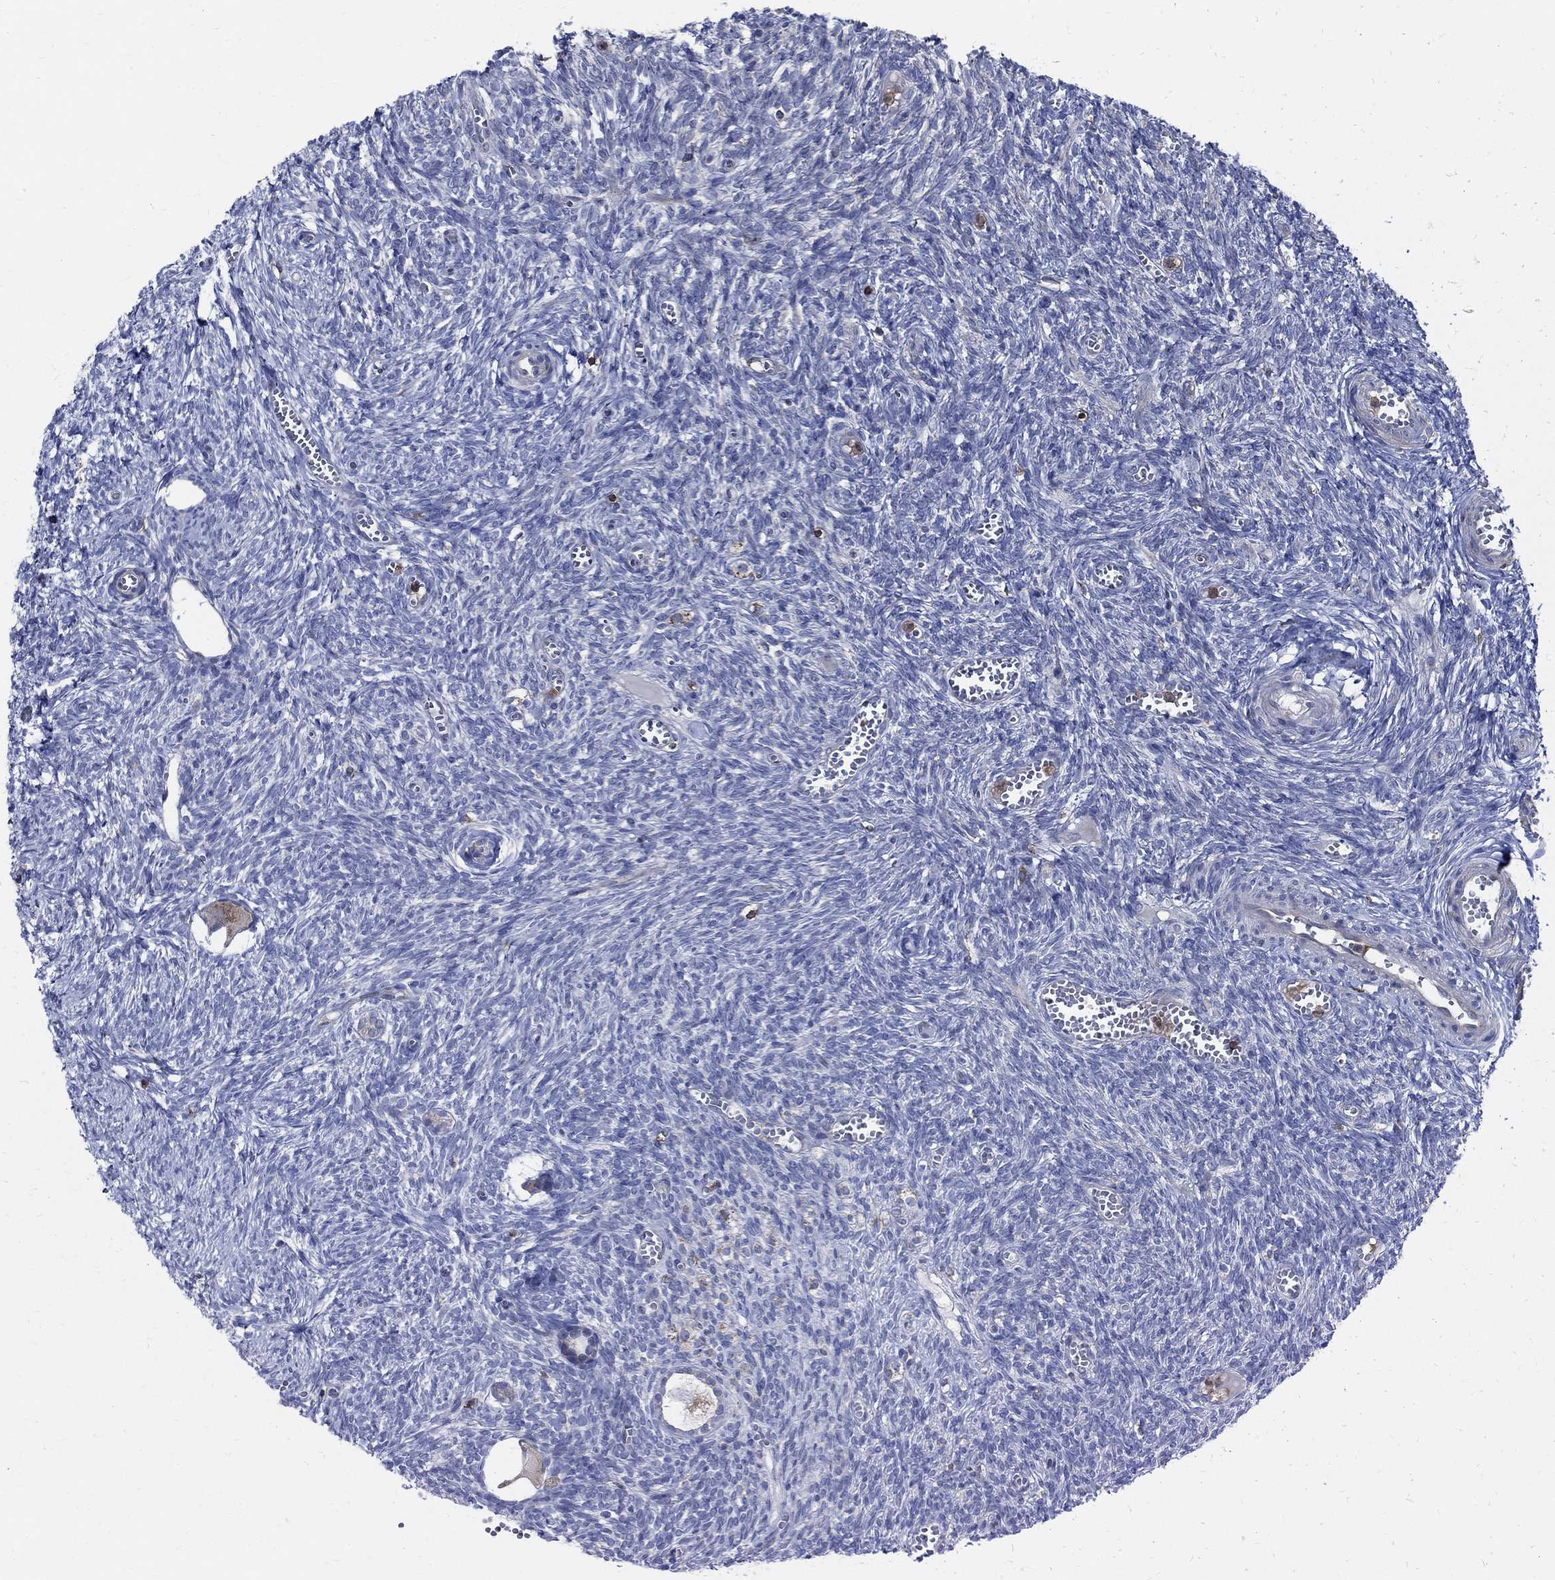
{"staining": {"intensity": "weak", "quantity": ">75%", "location": "cytoplasmic/membranous"}, "tissue": "ovary", "cell_type": "Follicle cells", "image_type": "normal", "snomed": [{"axis": "morphology", "description": "Normal tissue, NOS"}, {"axis": "topography", "description": "Ovary"}], "caption": "Protein staining of unremarkable ovary displays weak cytoplasmic/membranous expression in about >75% of follicle cells.", "gene": "AGAP2", "patient": {"sex": "female", "age": 43}}